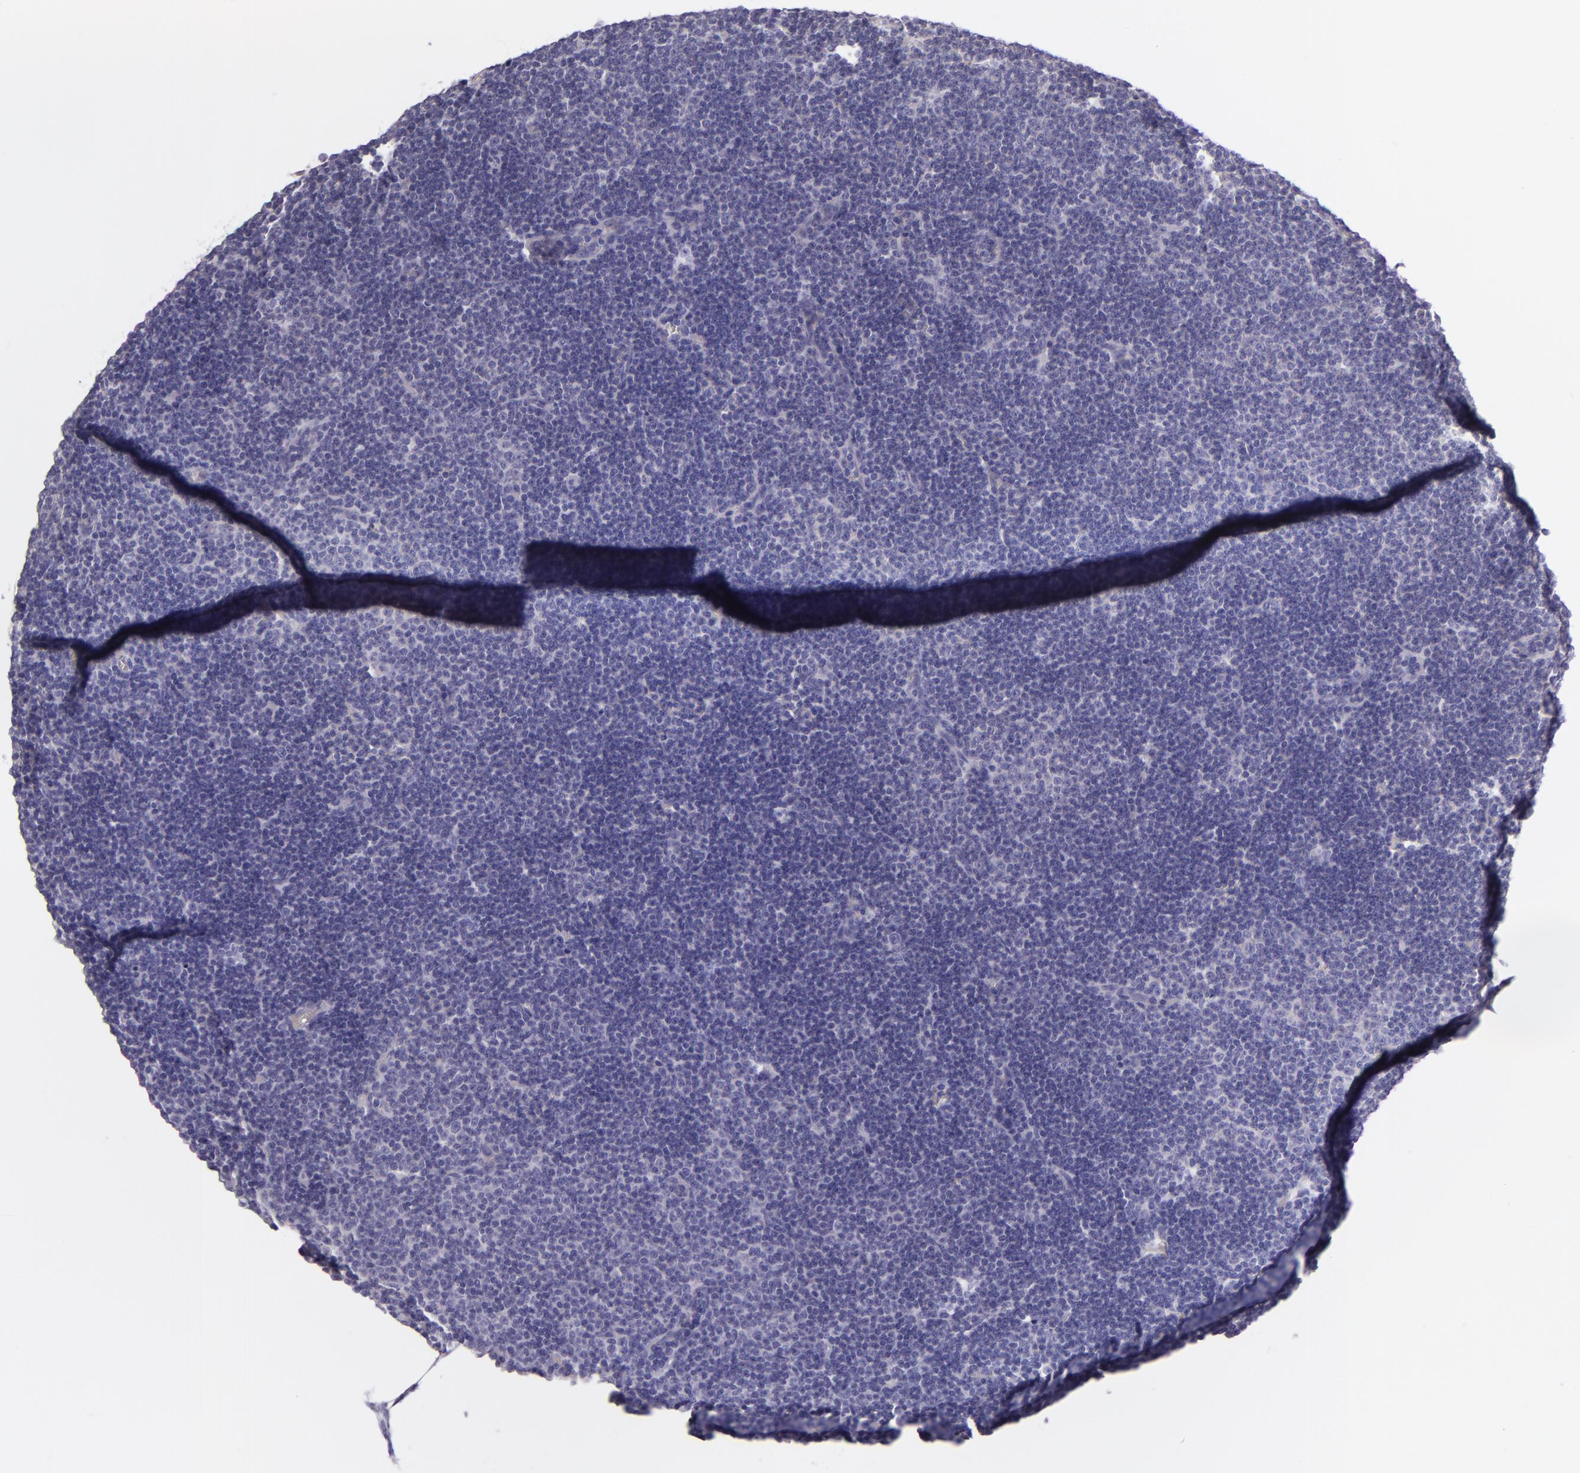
{"staining": {"intensity": "negative", "quantity": "none", "location": "none"}, "tissue": "lymphoma", "cell_type": "Tumor cells", "image_type": "cancer", "snomed": [{"axis": "morphology", "description": "Malignant lymphoma, non-Hodgkin's type, Low grade"}, {"axis": "topography", "description": "Lymph node"}], "caption": "This is an IHC histopathology image of low-grade malignant lymphoma, non-Hodgkin's type. There is no positivity in tumor cells.", "gene": "ZC3H7B", "patient": {"sex": "male", "age": 57}}